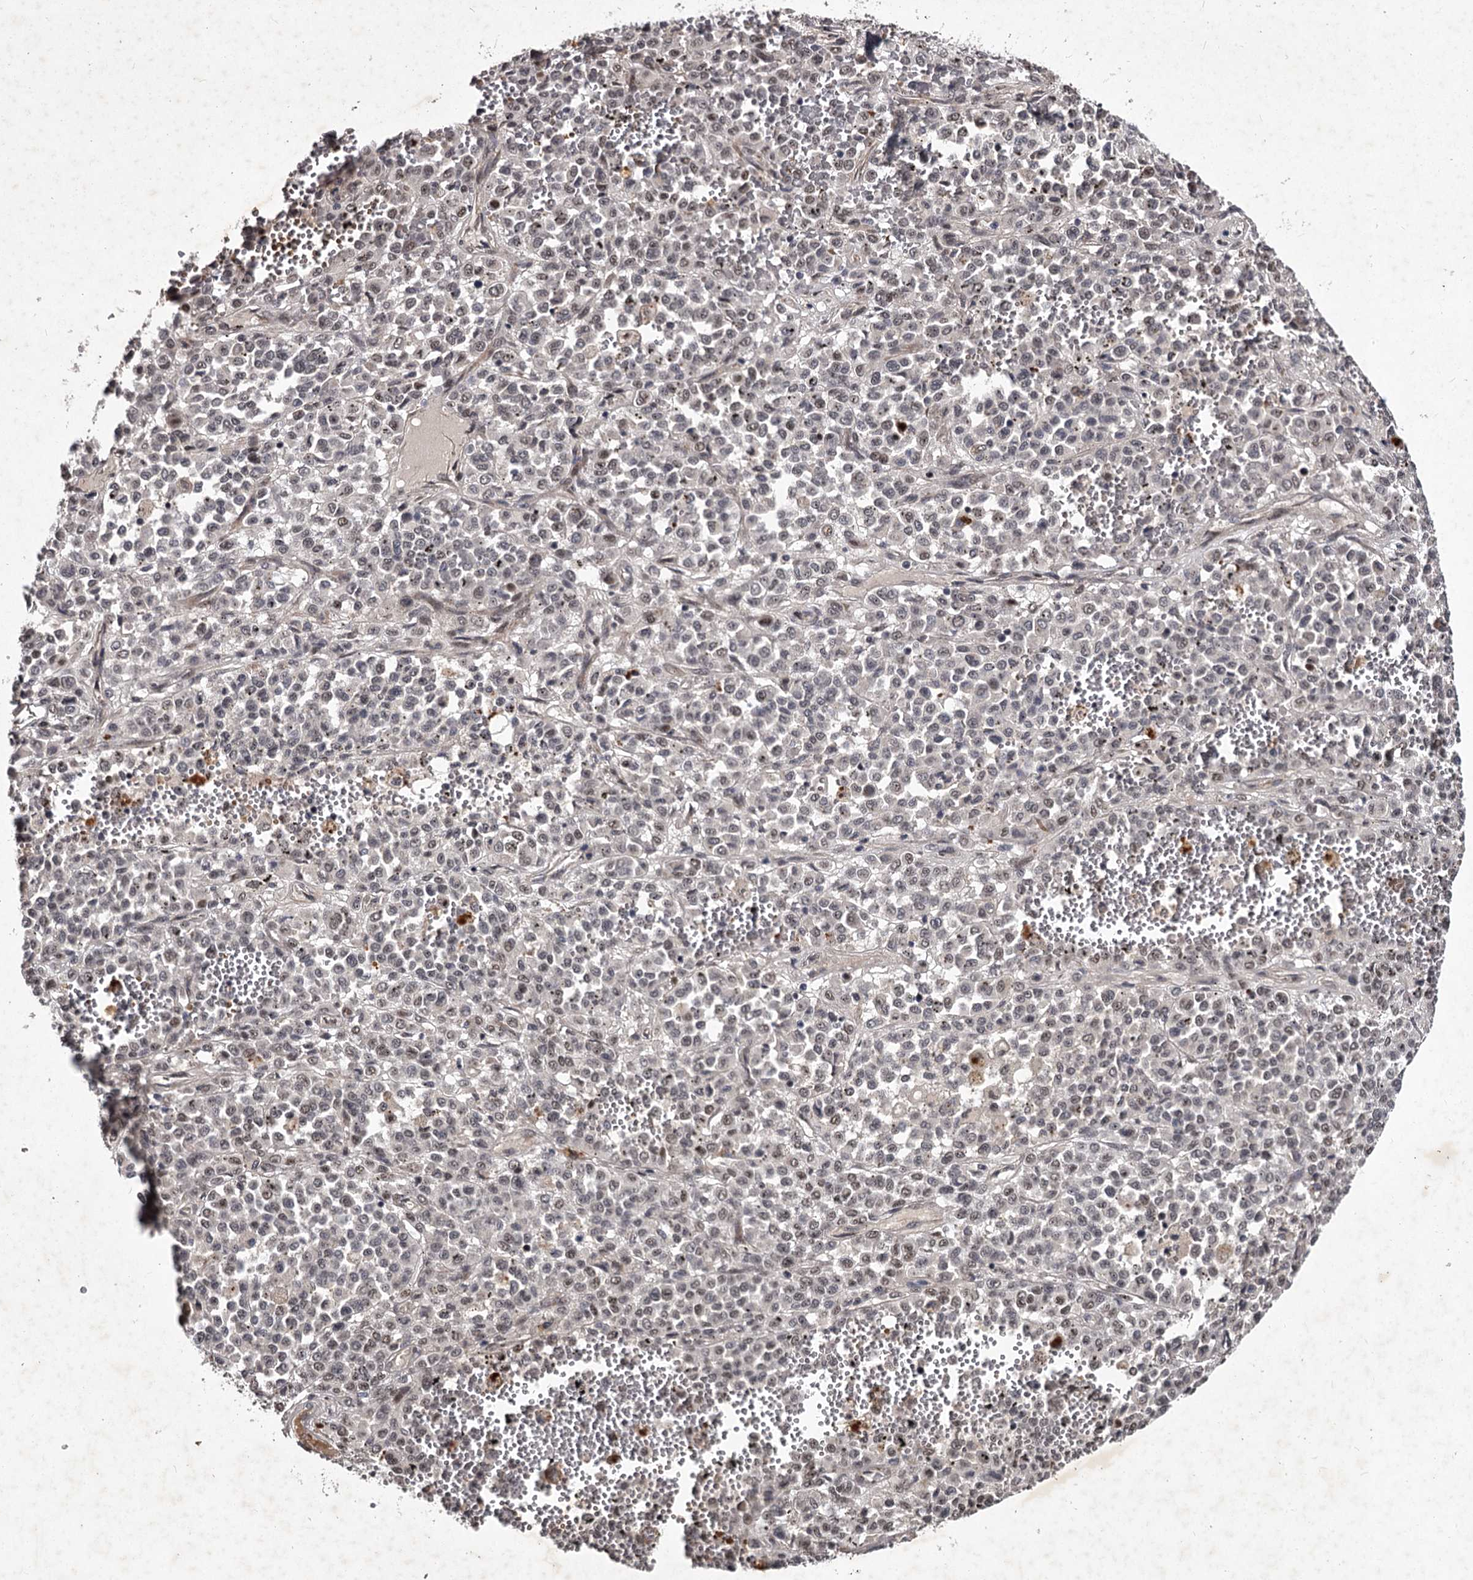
{"staining": {"intensity": "weak", "quantity": "<25%", "location": "cytoplasmic/membranous"}, "tissue": "melanoma", "cell_type": "Tumor cells", "image_type": "cancer", "snomed": [{"axis": "morphology", "description": "Malignant melanoma, Metastatic site"}, {"axis": "topography", "description": "Pancreas"}], "caption": "Tumor cells are negative for brown protein staining in melanoma.", "gene": "RNF44", "patient": {"sex": "female", "age": 30}}